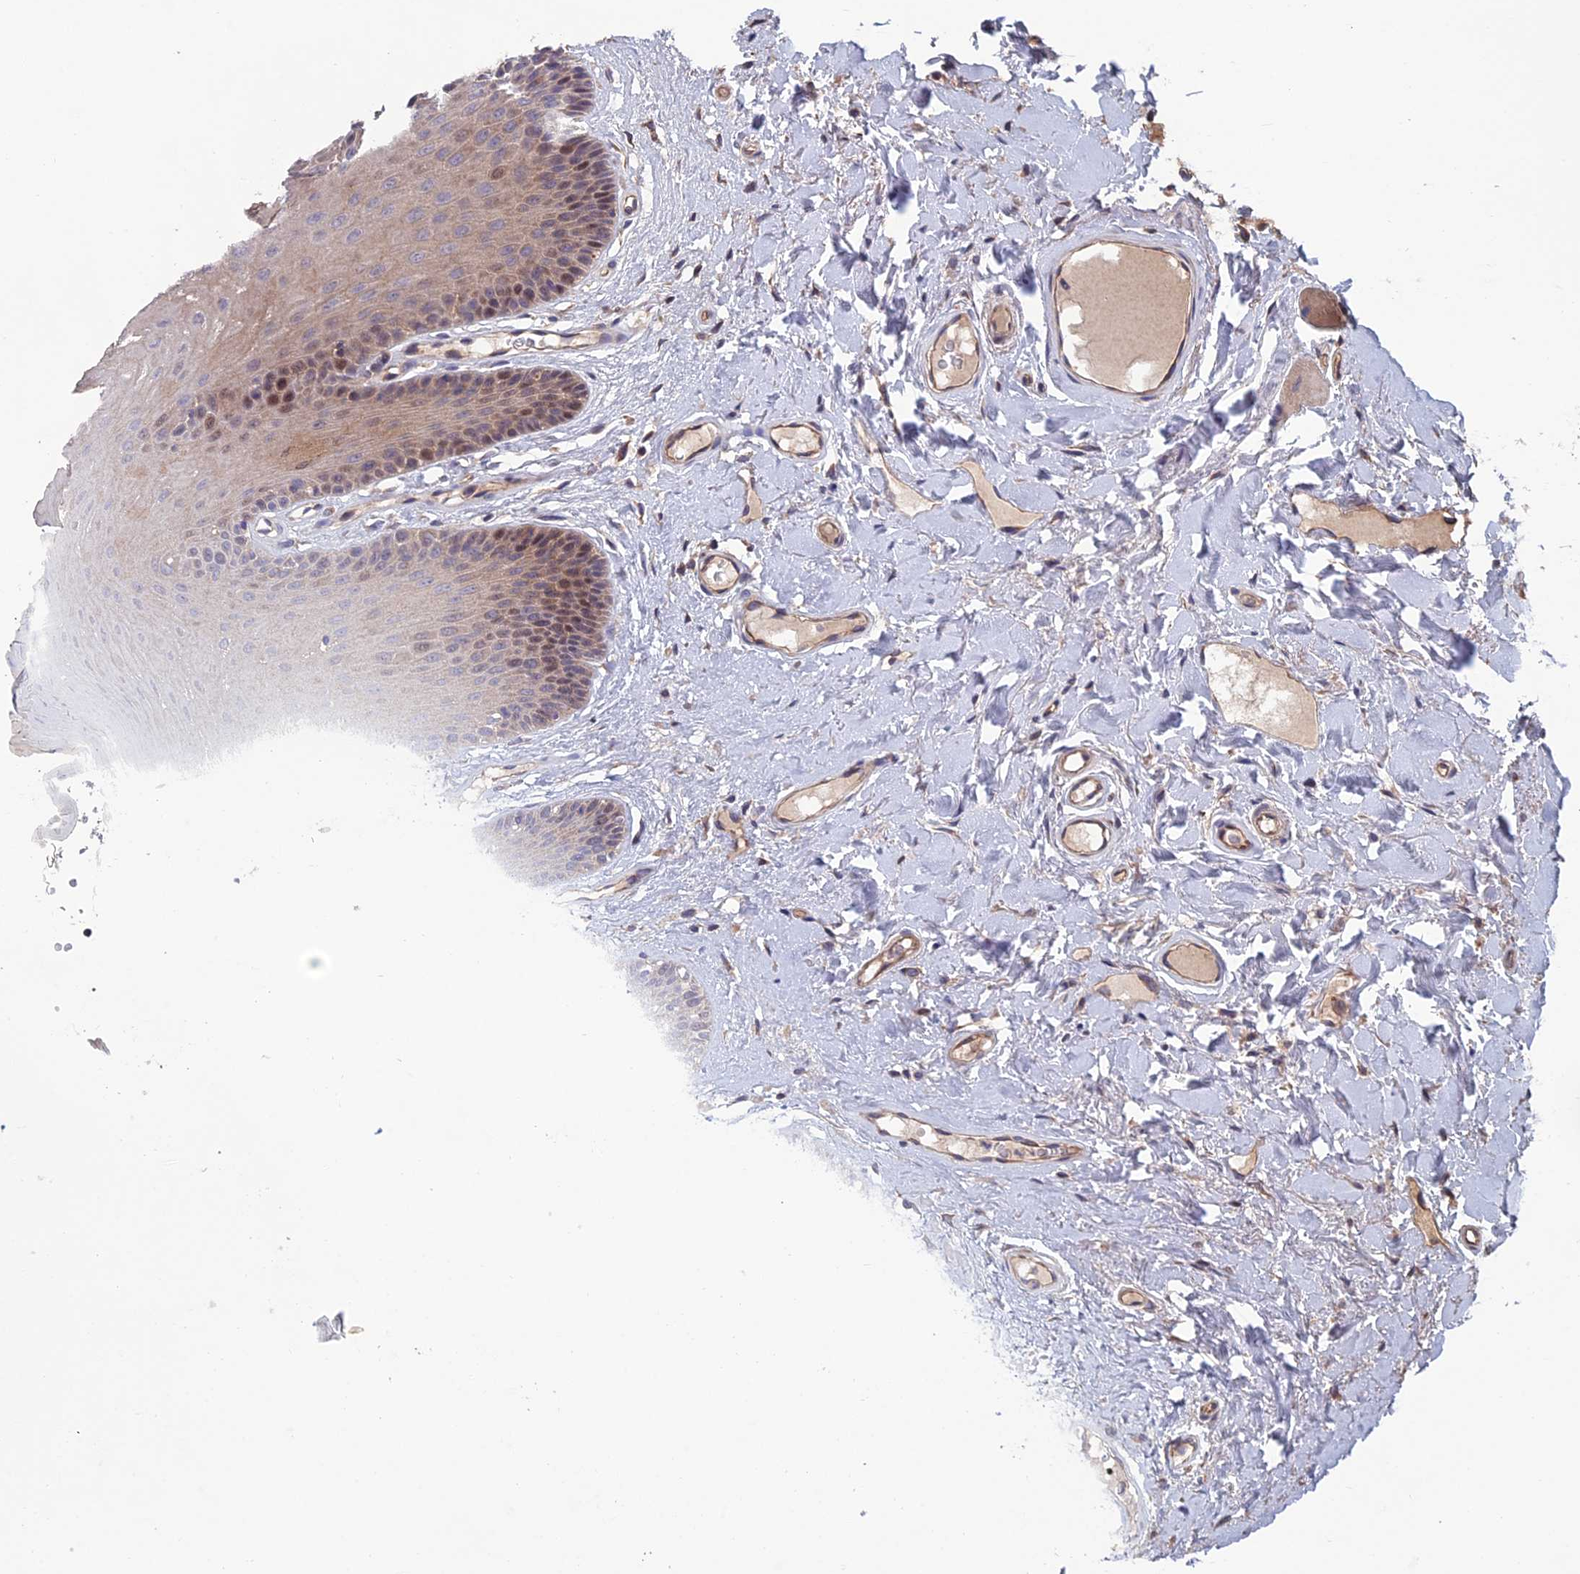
{"staining": {"intensity": "moderate", "quantity": "25%-75%", "location": "cytoplasmic/membranous,nuclear"}, "tissue": "oral mucosa", "cell_type": "Squamous epithelial cells", "image_type": "normal", "snomed": [{"axis": "morphology", "description": "Normal tissue, NOS"}, {"axis": "morphology", "description": "Squamous cell carcinoma, NOS"}, {"axis": "topography", "description": "Skeletal muscle"}, {"axis": "topography", "description": "Adipose tissue"}, {"axis": "topography", "description": "Vascular tissue"}, {"axis": "topography", "description": "Oral tissue"}, {"axis": "topography", "description": "Peripheral nerve tissue"}, {"axis": "topography", "description": "Head-Neck"}], "caption": "Protein staining demonstrates moderate cytoplasmic/membranous,nuclear staining in approximately 25%-75% of squamous epithelial cells in unremarkable oral mucosa.", "gene": "USP37", "patient": {"sex": "male", "age": 71}}